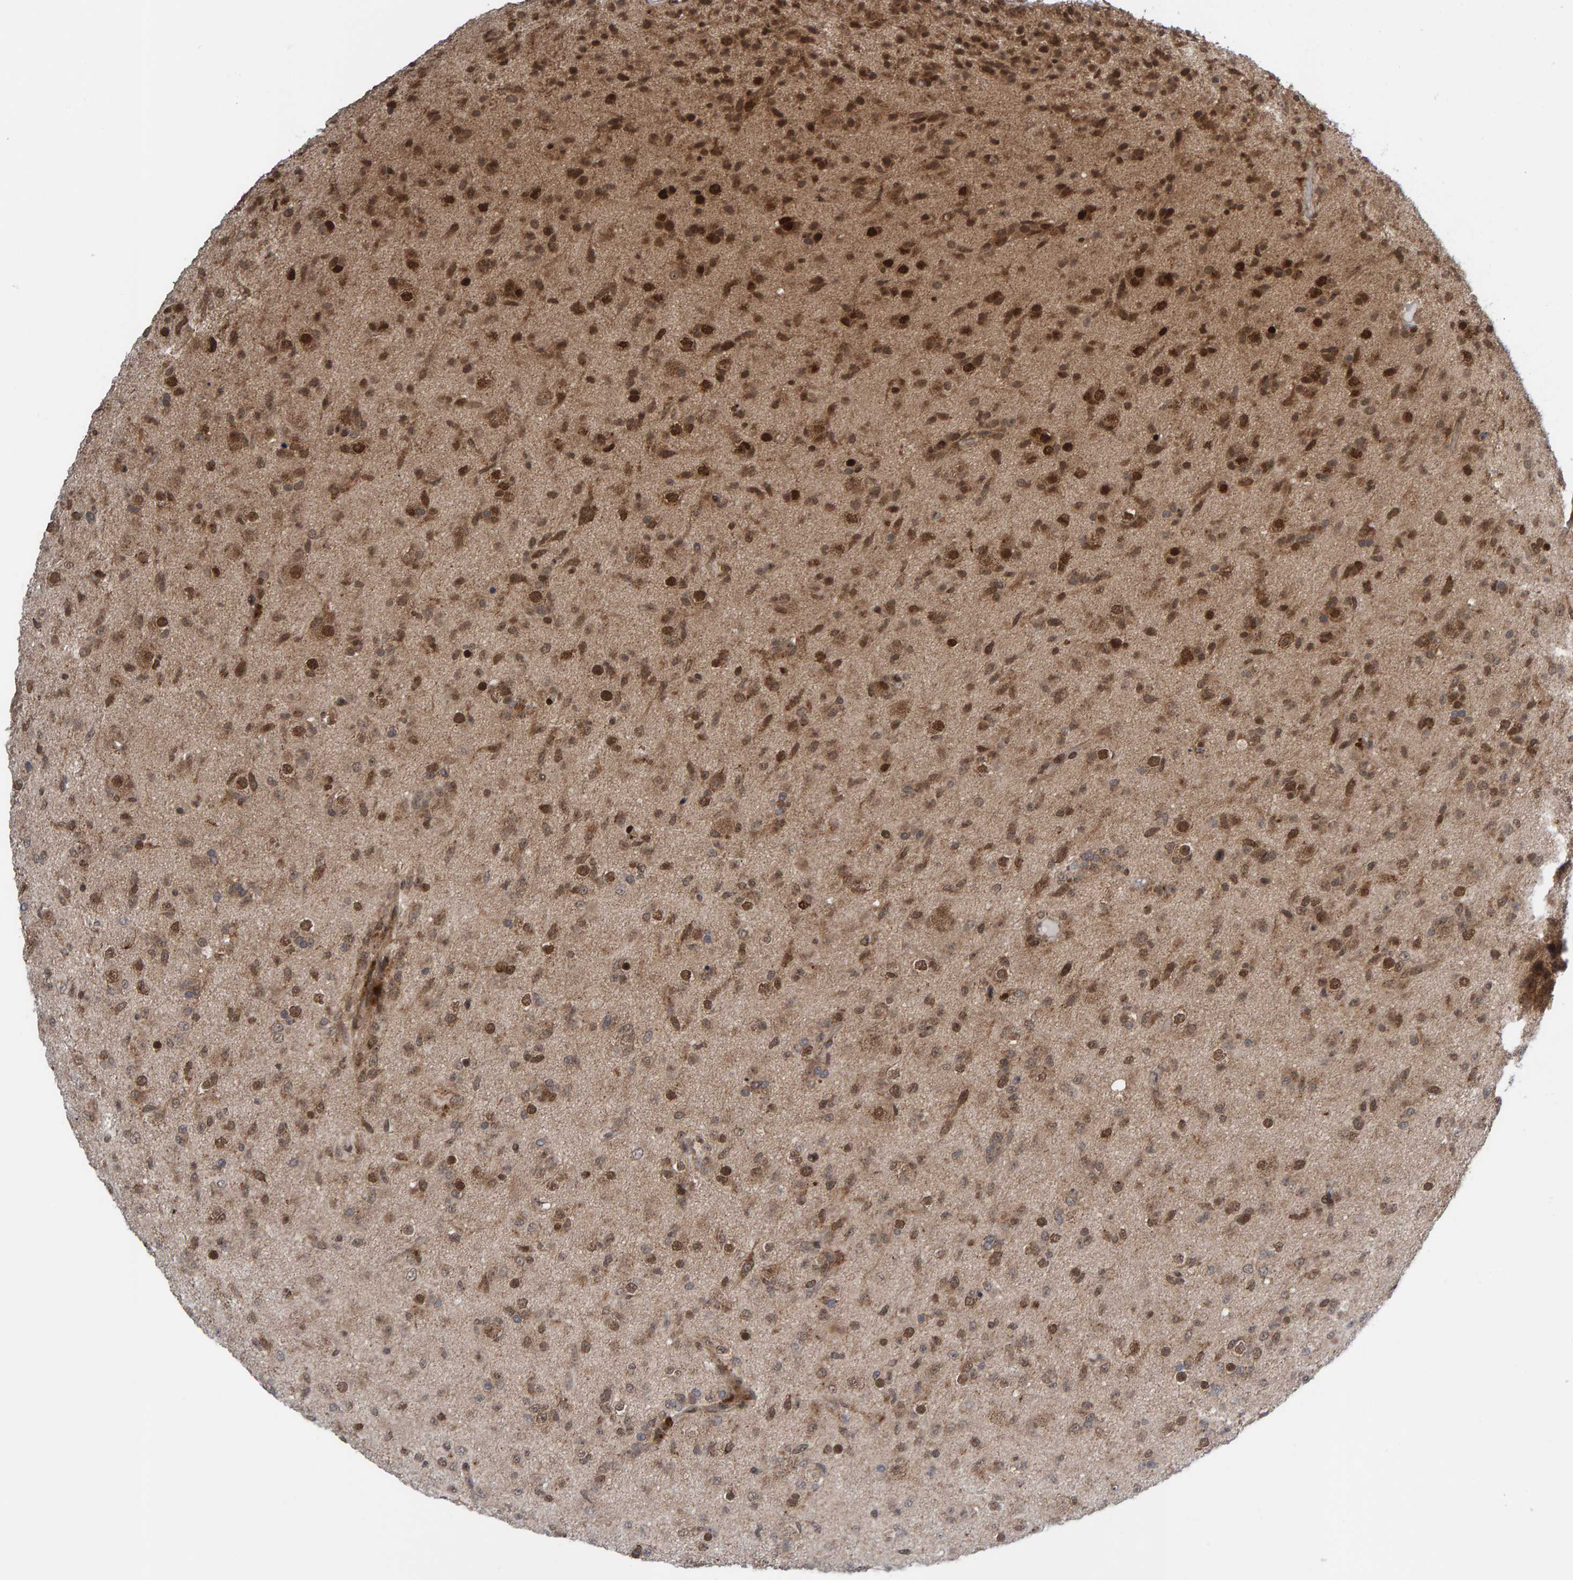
{"staining": {"intensity": "moderate", "quantity": ">75%", "location": "cytoplasmic/membranous,nuclear"}, "tissue": "glioma", "cell_type": "Tumor cells", "image_type": "cancer", "snomed": [{"axis": "morphology", "description": "Glioma, malignant, Low grade"}, {"axis": "topography", "description": "Brain"}], "caption": "An immunohistochemistry image of neoplastic tissue is shown. Protein staining in brown shows moderate cytoplasmic/membranous and nuclear positivity in malignant low-grade glioma within tumor cells. The protein is shown in brown color, while the nuclei are stained blue.", "gene": "ZNF366", "patient": {"sex": "male", "age": 65}}